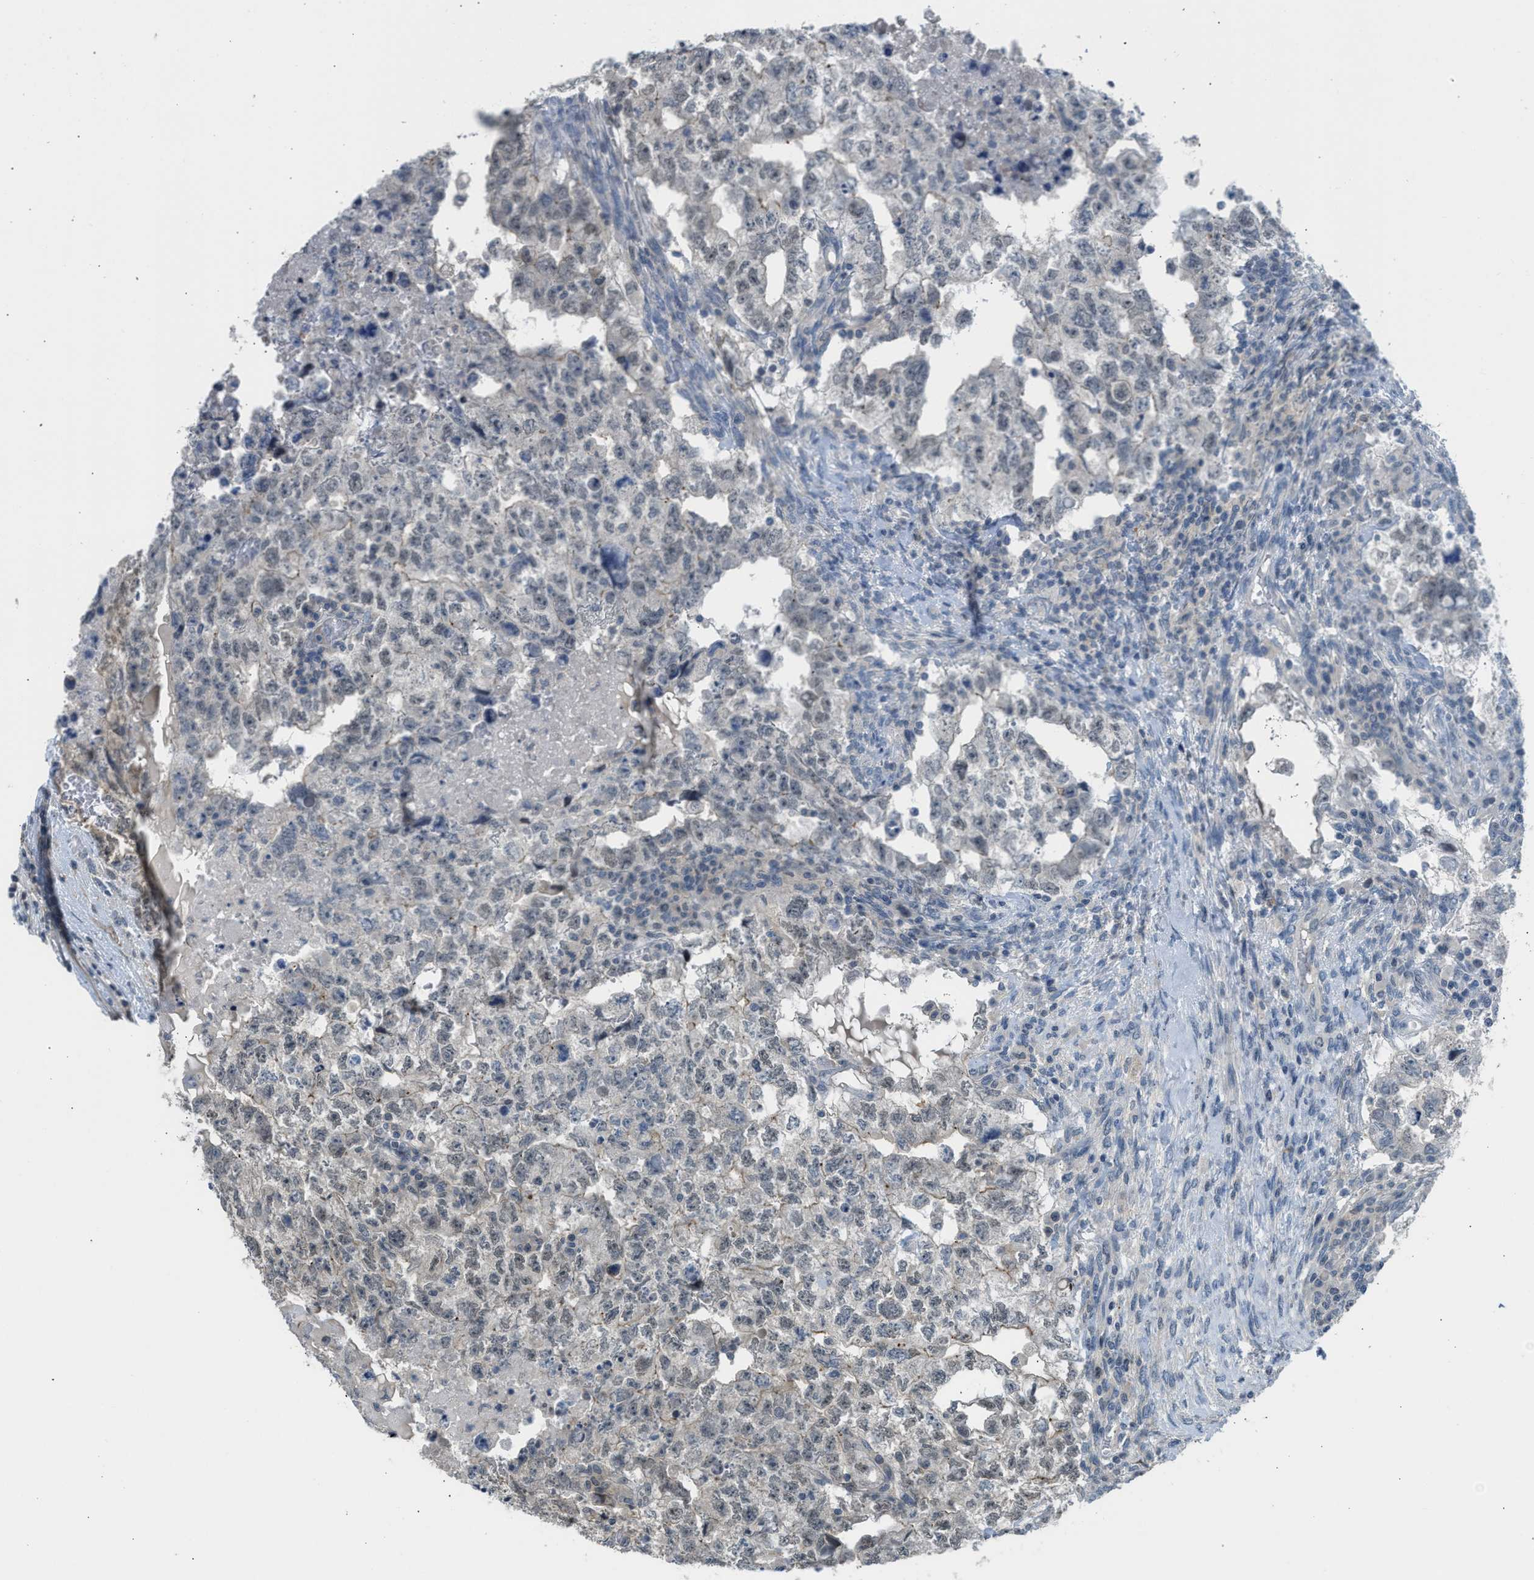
{"staining": {"intensity": "moderate", "quantity": "<25%", "location": "cytoplasmic/membranous"}, "tissue": "testis cancer", "cell_type": "Tumor cells", "image_type": "cancer", "snomed": [{"axis": "morphology", "description": "Carcinoma, Embryonal, NOS"}, {"axis": "topography", "description": "Testis"}], "caption": "Immunohistochemistry (IHC) staining of testis embryonal carcinoma, which exhibits low levels of moderate cytoplasmic/membranous staining in approximately <25% of tumor cells indicating moderate cytoplasmic/membranous protein positivity. The staining was performed using DAB (3,3'-diaminobenzidine) (brown) for protein detection and nuclei were counterstained in hematoxylin (blue).", "gene": "TTBK2", "patient": {"sex": "male", "age": 36}}